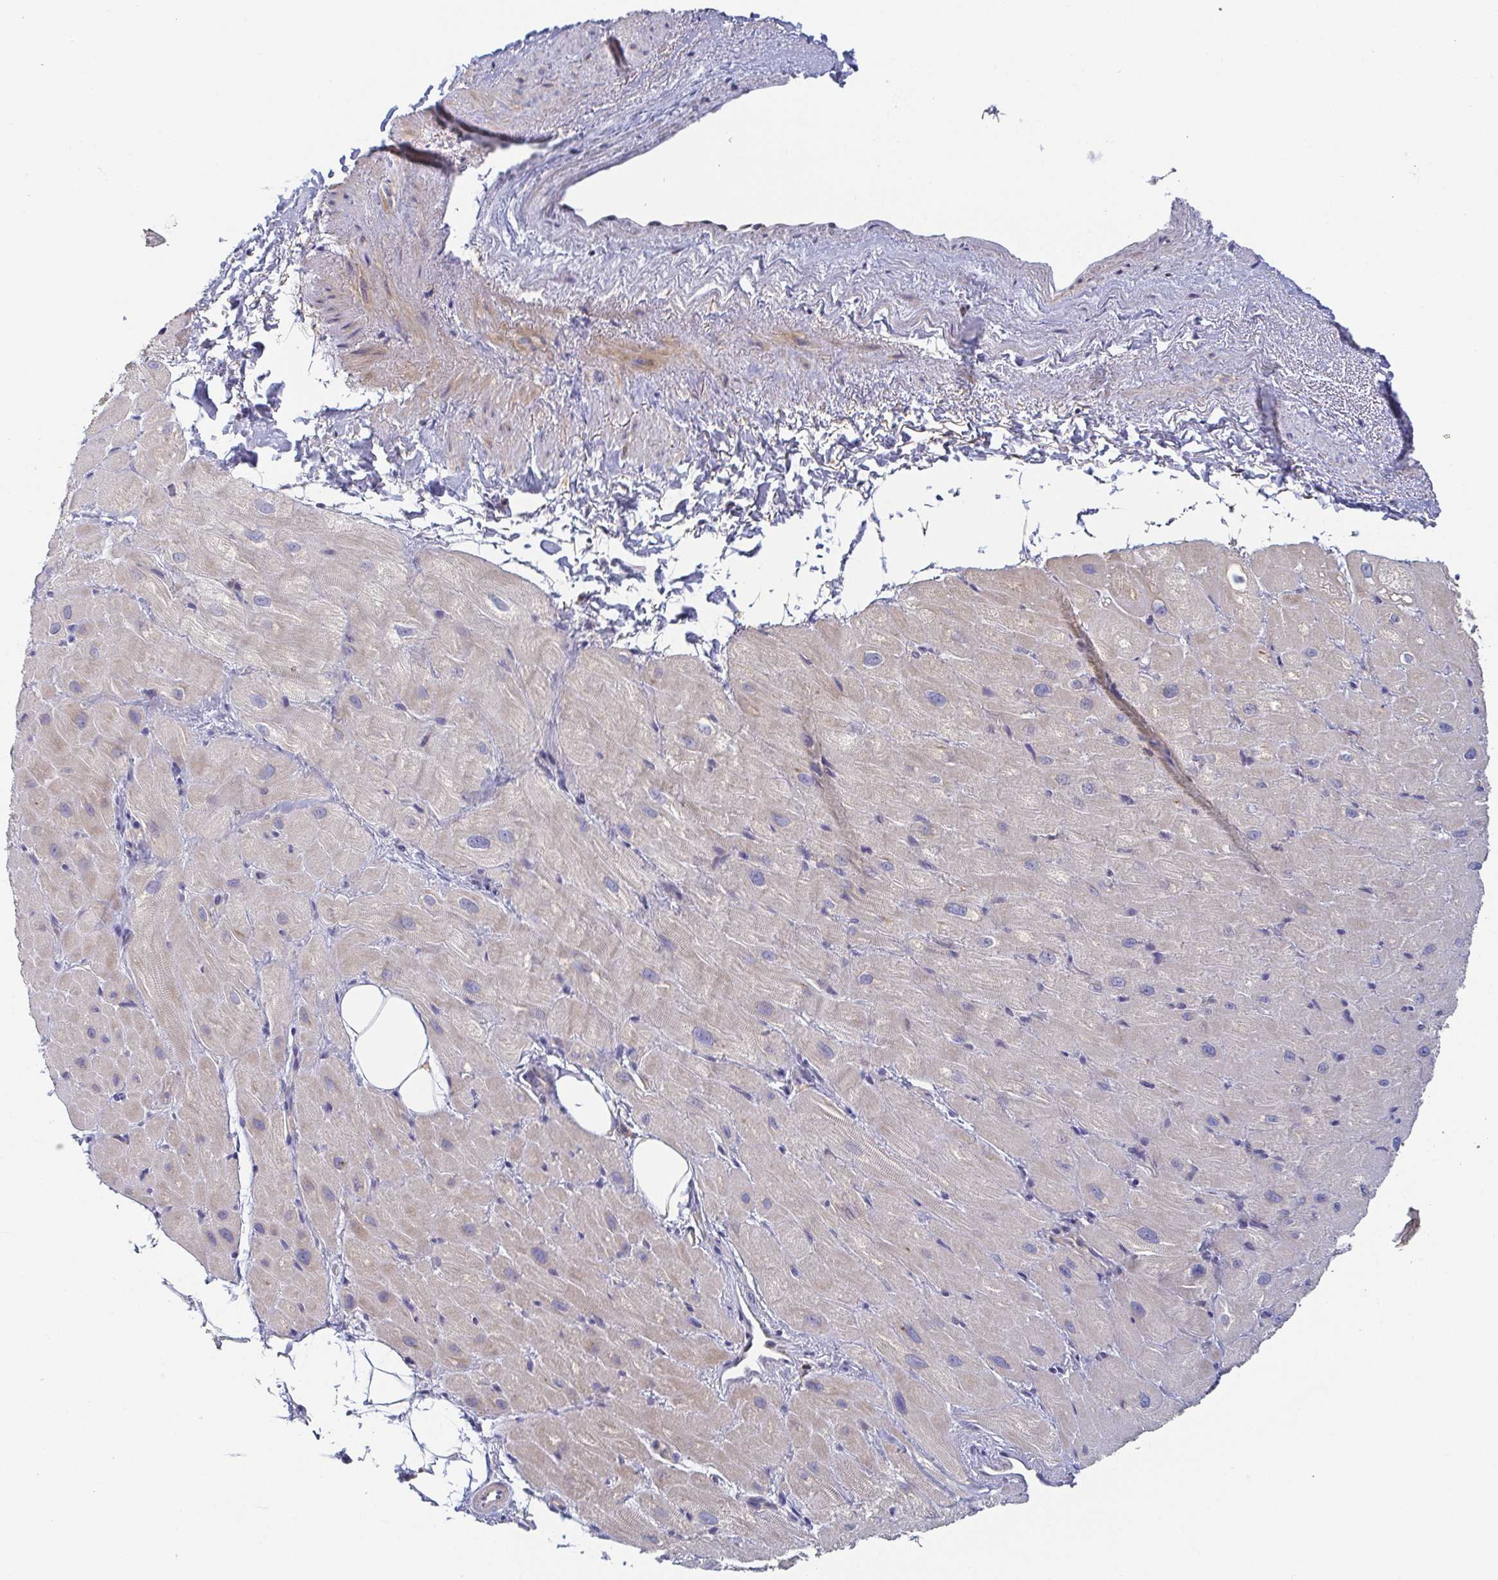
{"staining": {"intensity": "weak", "quantity": "<25%", "location": "cytoplasmic/membranous"}, "tissue": "heart muscle", "cell_type": "Cardiomyocytes", "image_type": "normal", "snomed": [{"axis": "morphology", "description": "Normal tissue, NOS"}, {"axis": "topography", "description": "Heart"}], "caption": "This image is of normal heart muscle stained with IHC to label a protein in brown with the nuclei are counter-stained blue. There is no staining in cardiomyocytes.", "gene": "TUFT1", "patient": {"sex": "male", "age": 62}}